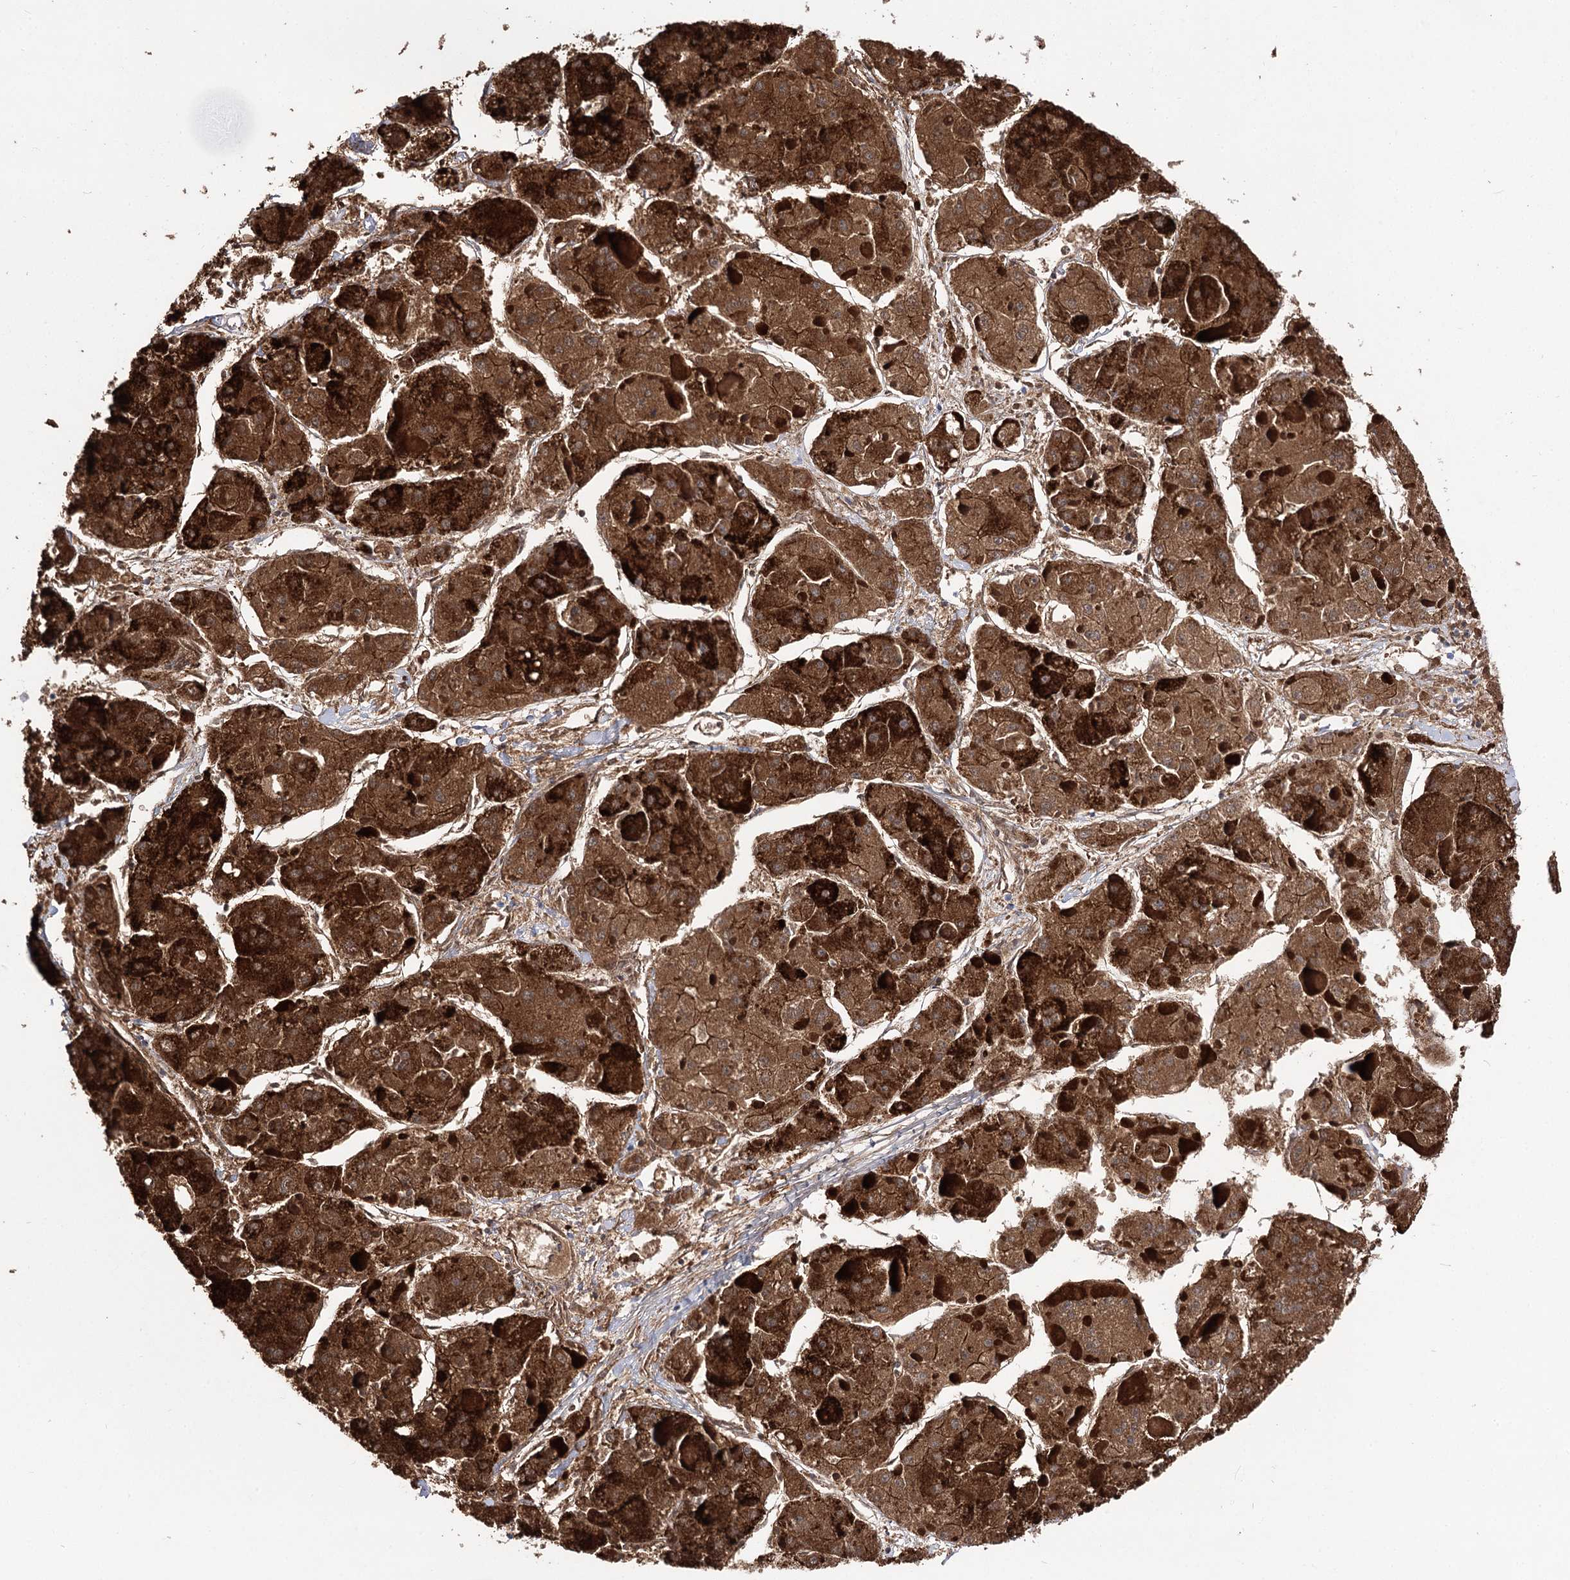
{"staining": {"intensity": "strong", "quantity": ">75%", "location": "cytoplasmic/membranous"}, "tissue": "liver cancer", "cell_type": "Tumor cells", "image_type": "cancer", "snomed": [{"axis": "morphology", "description": "Carcinoma, Hepatocellular, NOS"}, {"axis": "topography", "description": "Liver"}], "caption": "A micrograph showing strong cytoplasmic/membranous staining in approximately >75% of tumor cells in liver cancer (hepatocellular carcinoma), as visualized by brown immunohistochemical staining.", "gene": "NRAP", "patient": {"sex": "female", "age": 73}}